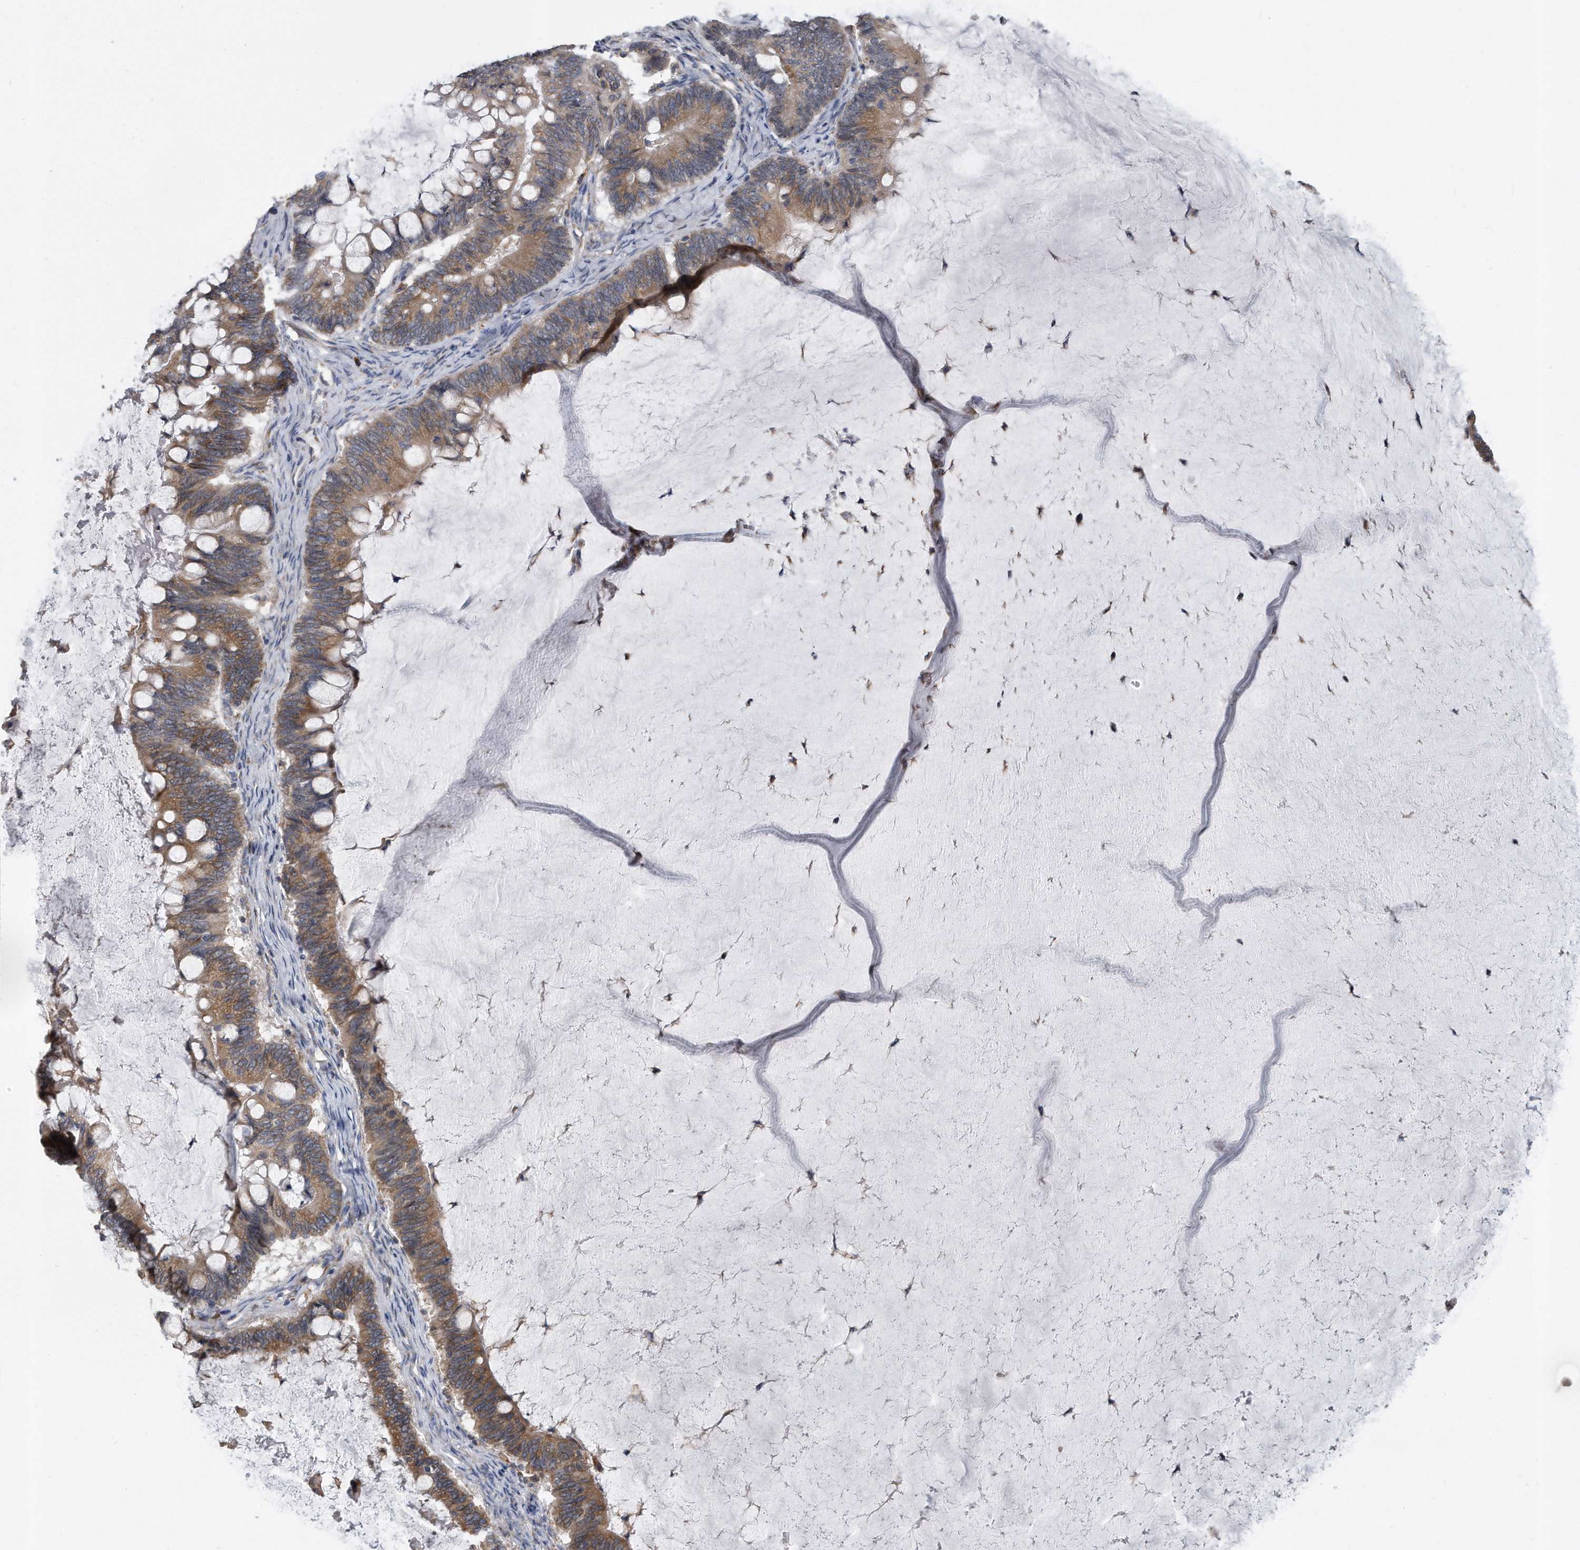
{"staining": {"intensity": "moderate", "quantity": ">75%", "location": "cytoplasmic/membranous"}, "tissue": "ovarian cancer", "cell_type": "Tumor cells", "image_type": "cancer", "snomed": [{"axis": "morphology", "description": "Cystadenocarcinoma, mucinous, NOS"}, {"axis": "topography", "description": "Ovary"}], "caption": "Human mucinous cystadenocarcinoma (ovarian) stained with a brown dye reveals moderate cytoplasmic/membranous positive staining in about >75% of tumor cells.", "gene": "CCDC47", "patient": {"sex": "female", "age": 61}}